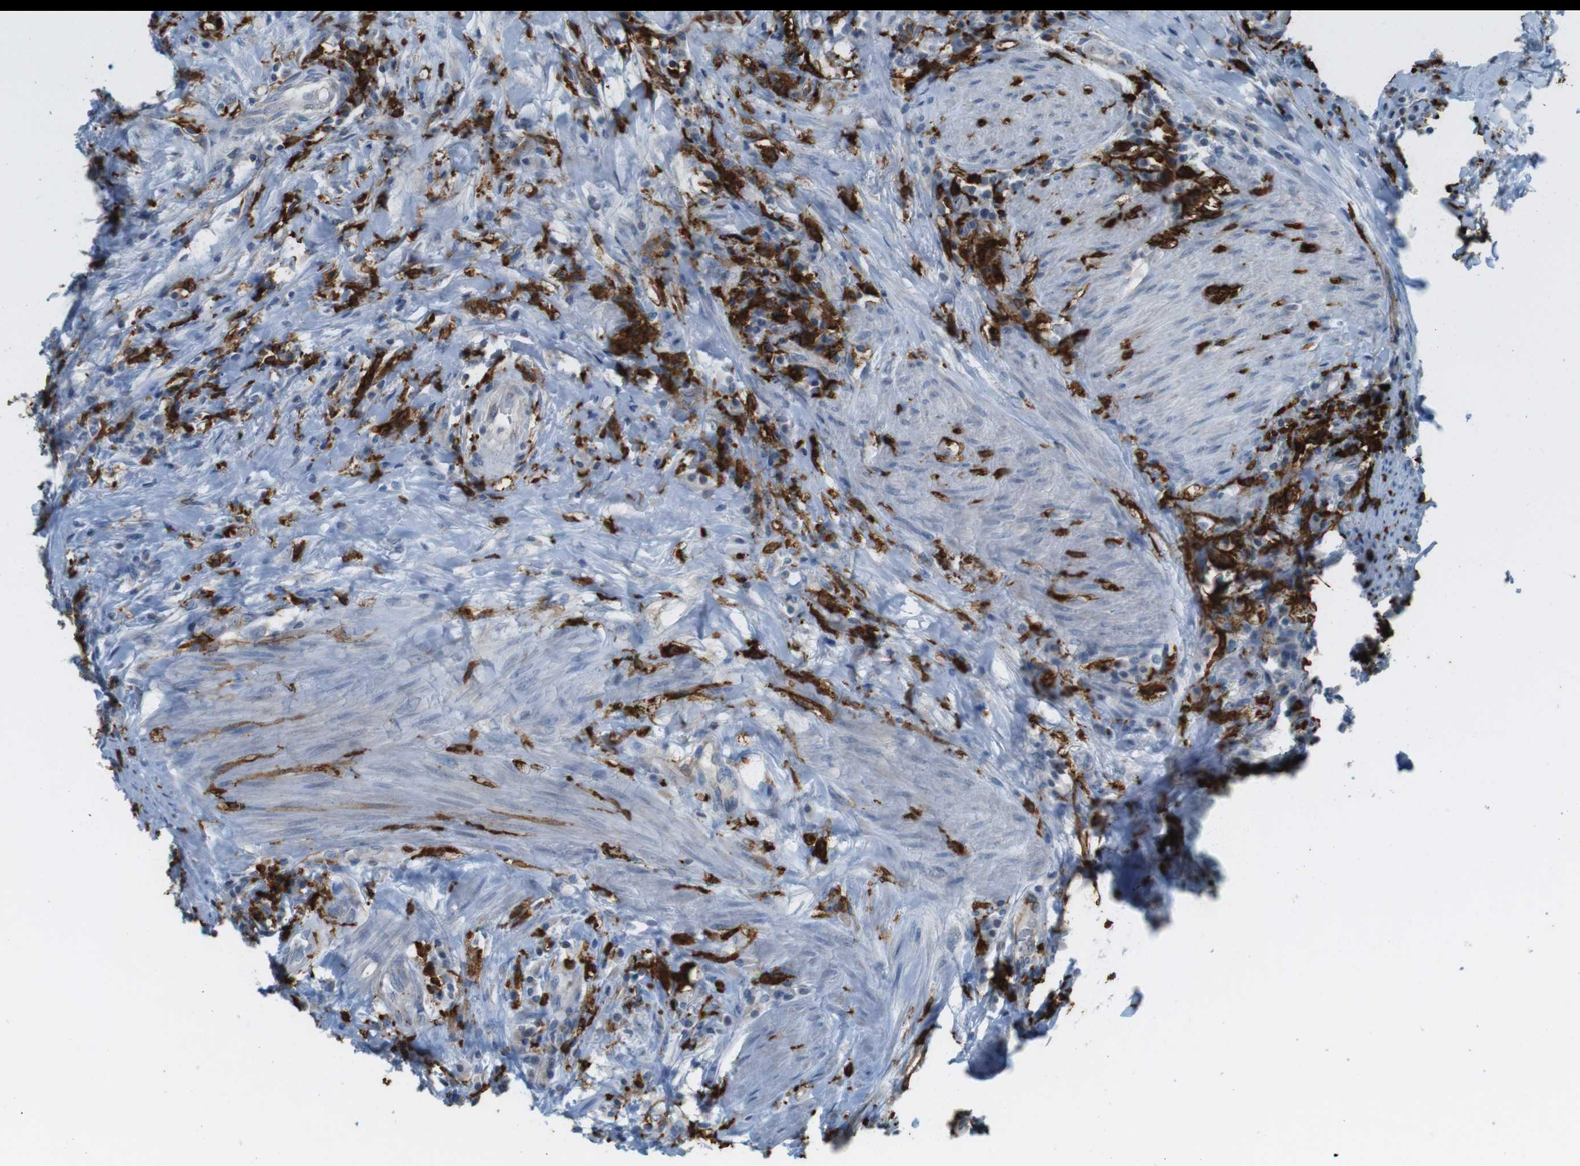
{"staining": {"intensity": "negative", "quantity": "none", "location": "none"}, "tissue": "colorectal cancer", "cell_type": "Tumor cells", "image_type": "cancer", "snomed": [{"axis": "morphology", "description": "Adenocarcinoma, NOS"}, {"axis": "topography", "description": "Rectum"}], "caption": "Protein analysis of adenocarcinoma (colorectal) exhibits no significant expression in tumor cells. (DAB (3,3'-diaminobenzidine) IHC, high magnification).", "gene": "HLA-DRA", "patient": {"sex": "male", "age": 72}}